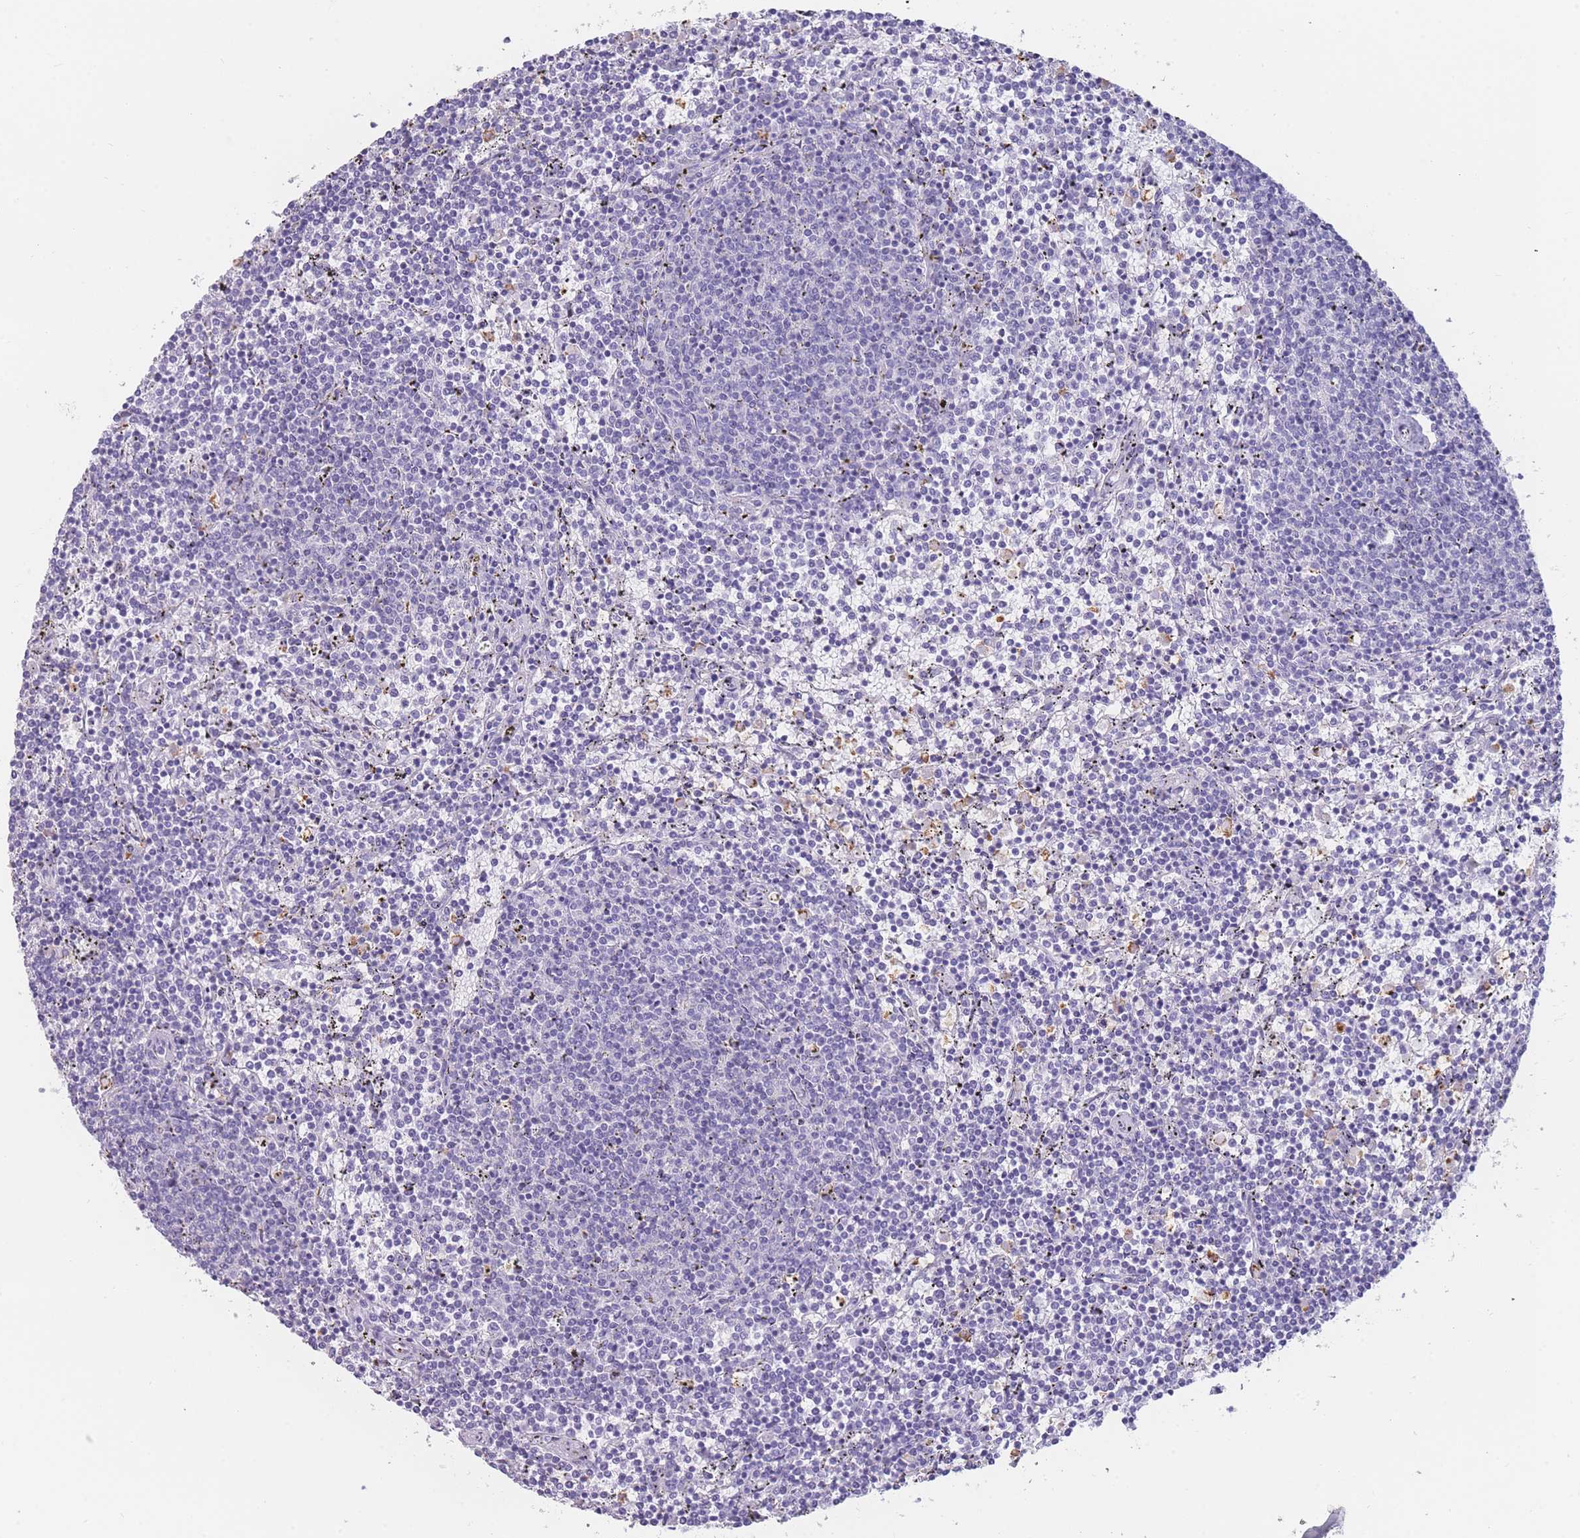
{"staining": {"intensity": "negative", "quantity": "none", "location": "none"}, "tissue": "lymphoma", "cell_type": "Tumor cells", "image_type": "cancer", "snomed": [{"axis": "morphology", "description": "Malignant lymphoma, non-Hodgkin's type, Low grade"}, {"axis": "topography", "description": "Spleen"}], "caption": "High power microscopy histopathology image of an immunohistochemistry histopathology image of low-grade malignant lymphoma, non-Hodgkin's type, revealing no significant expression in tumor cells.", "gene": "ZNF627", "patient": {"sex": "female", "age": 50}}